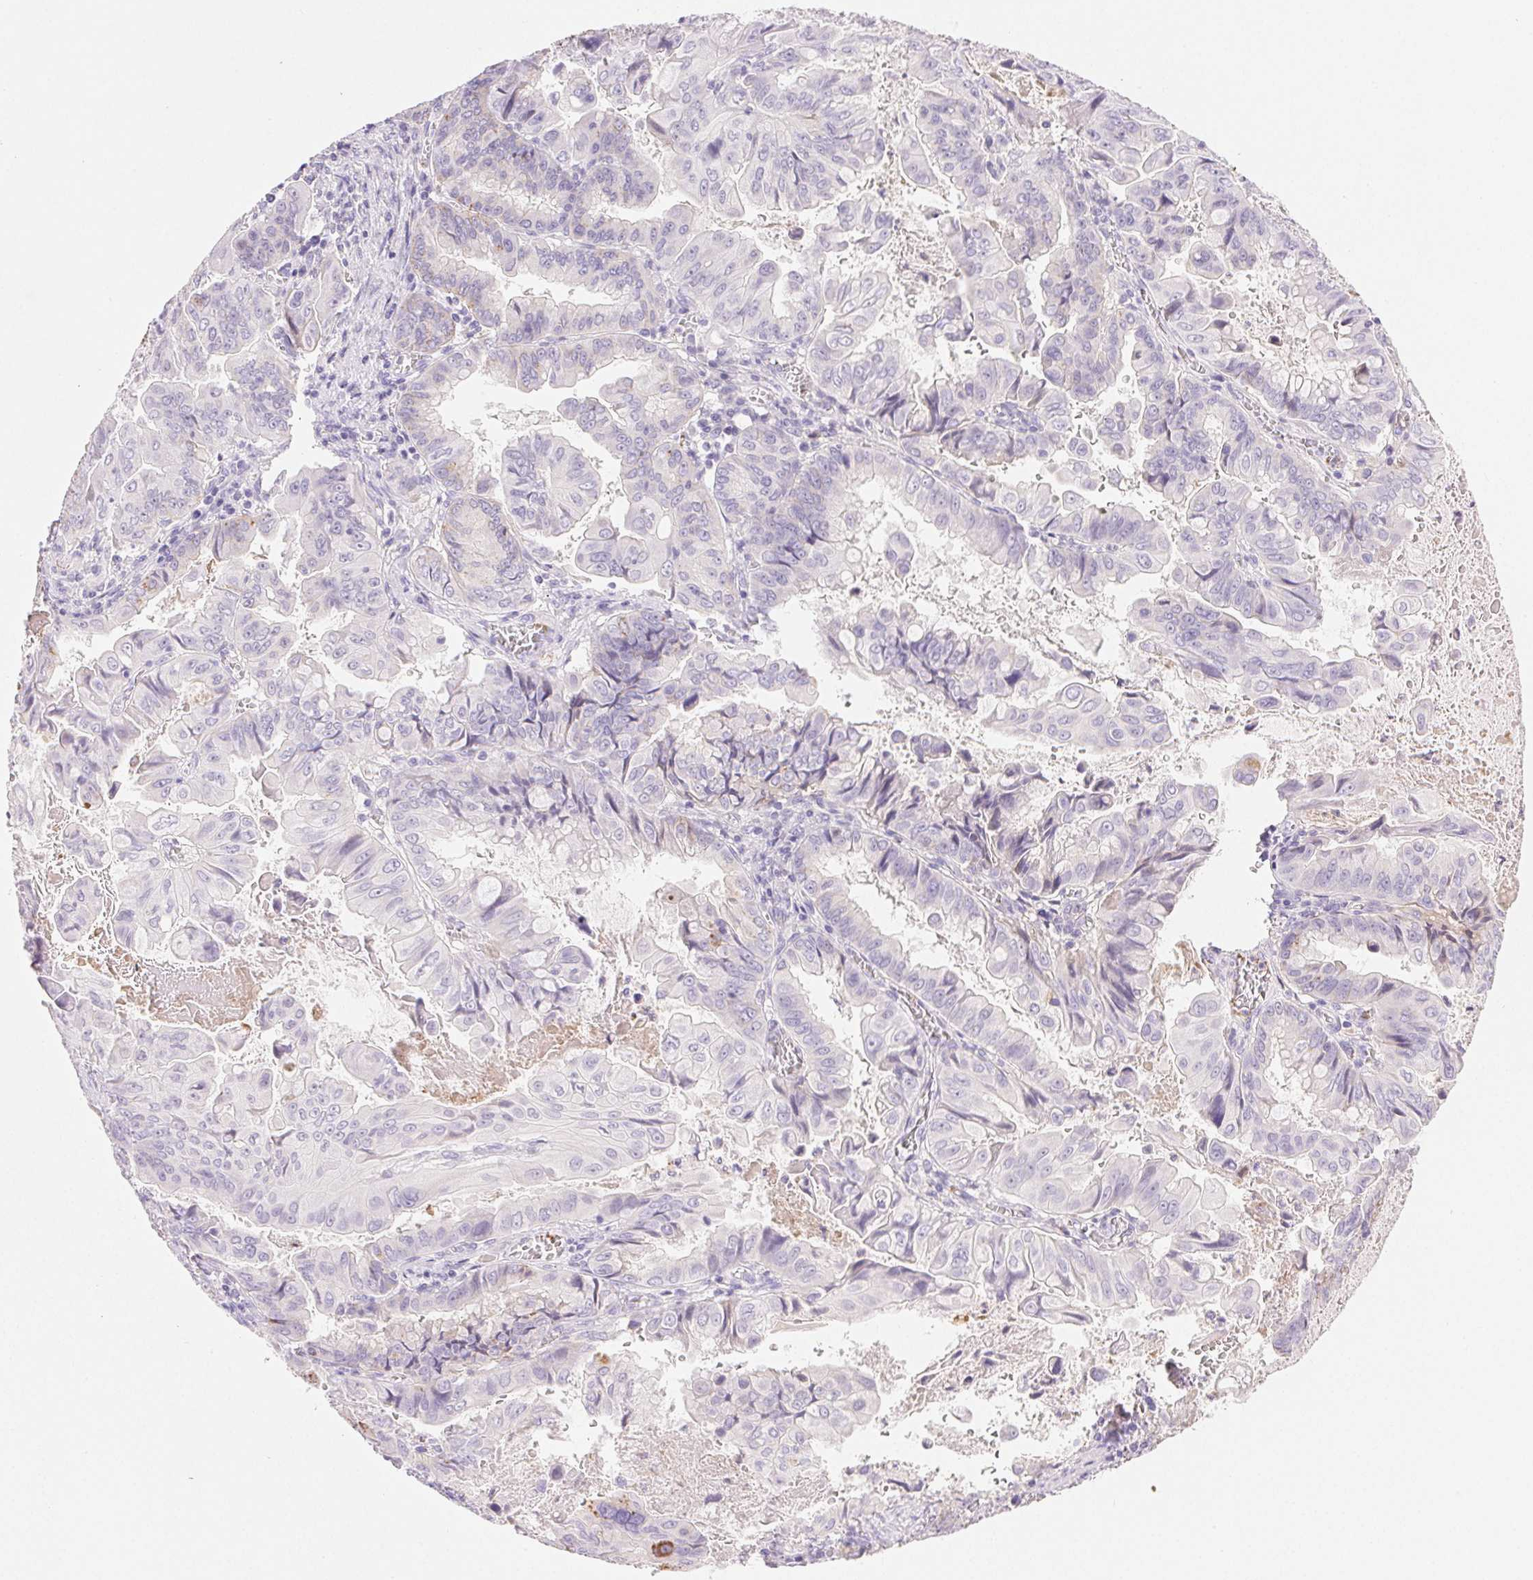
{"staining": {"intensity": "negative", "quantity": "none", "location": "none"}, "tissue": "stomach cancer", "cell_type": "Tumor cells", "image_type": "cancer", "snomed": [{"axis": "morphology", "description": "Adenocarcinoma, NOS"}, {"axis": "topography", "description": "Stomach, upper"}], "caption": "DAB (3,3'-diaminobenzidine) immunohistochemical staining of stomach cancer (adenocarcinoma) displays no significant expression in tumor cells. The staining is performed using DAB brown chromogen with nuclei counter-stained in using hematoxylin.", "gene": "FGA", "patient": {"sex": "male", "age": 80}}